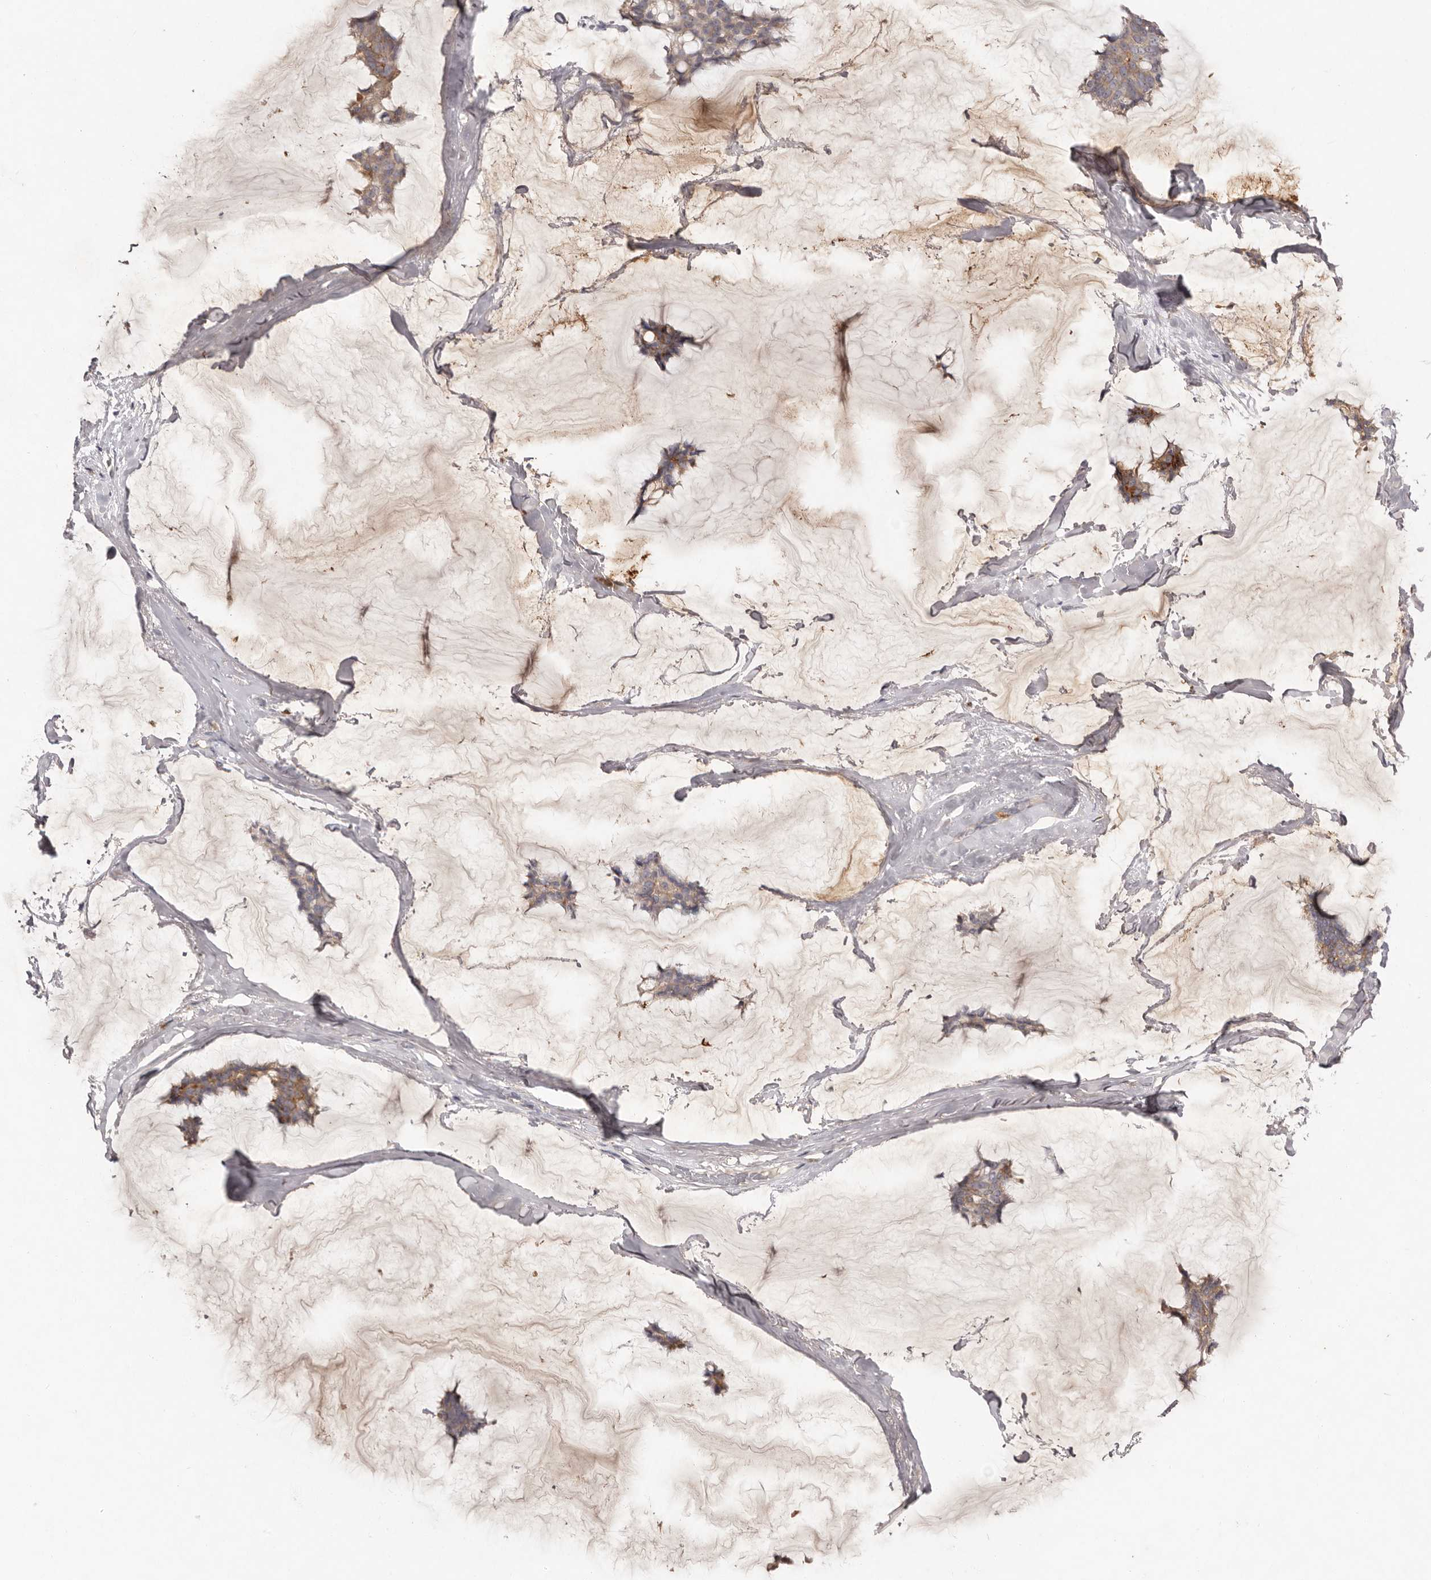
{"staining": {"intensity": "moderate", "quantity": ">75%", "location": "cytoplasmic/membranous"}, "tissue": "breast cancer", "cell_type": "Tumor cells", "image_type": "cancer", "snomed": [{"axis": "morphology", "description": "Duct carcinoma"}, {"axis": "topography", "description": "Breast"}], "caption": "Tumor cells reveal medium levels of moderate cytoplasmic/membranous staining in about >75% of cells in human breast cancer (infiltrating ductal carcinoma).", "gene": "SCUBE2", "patient": {"sex": "female", "age": 93}}